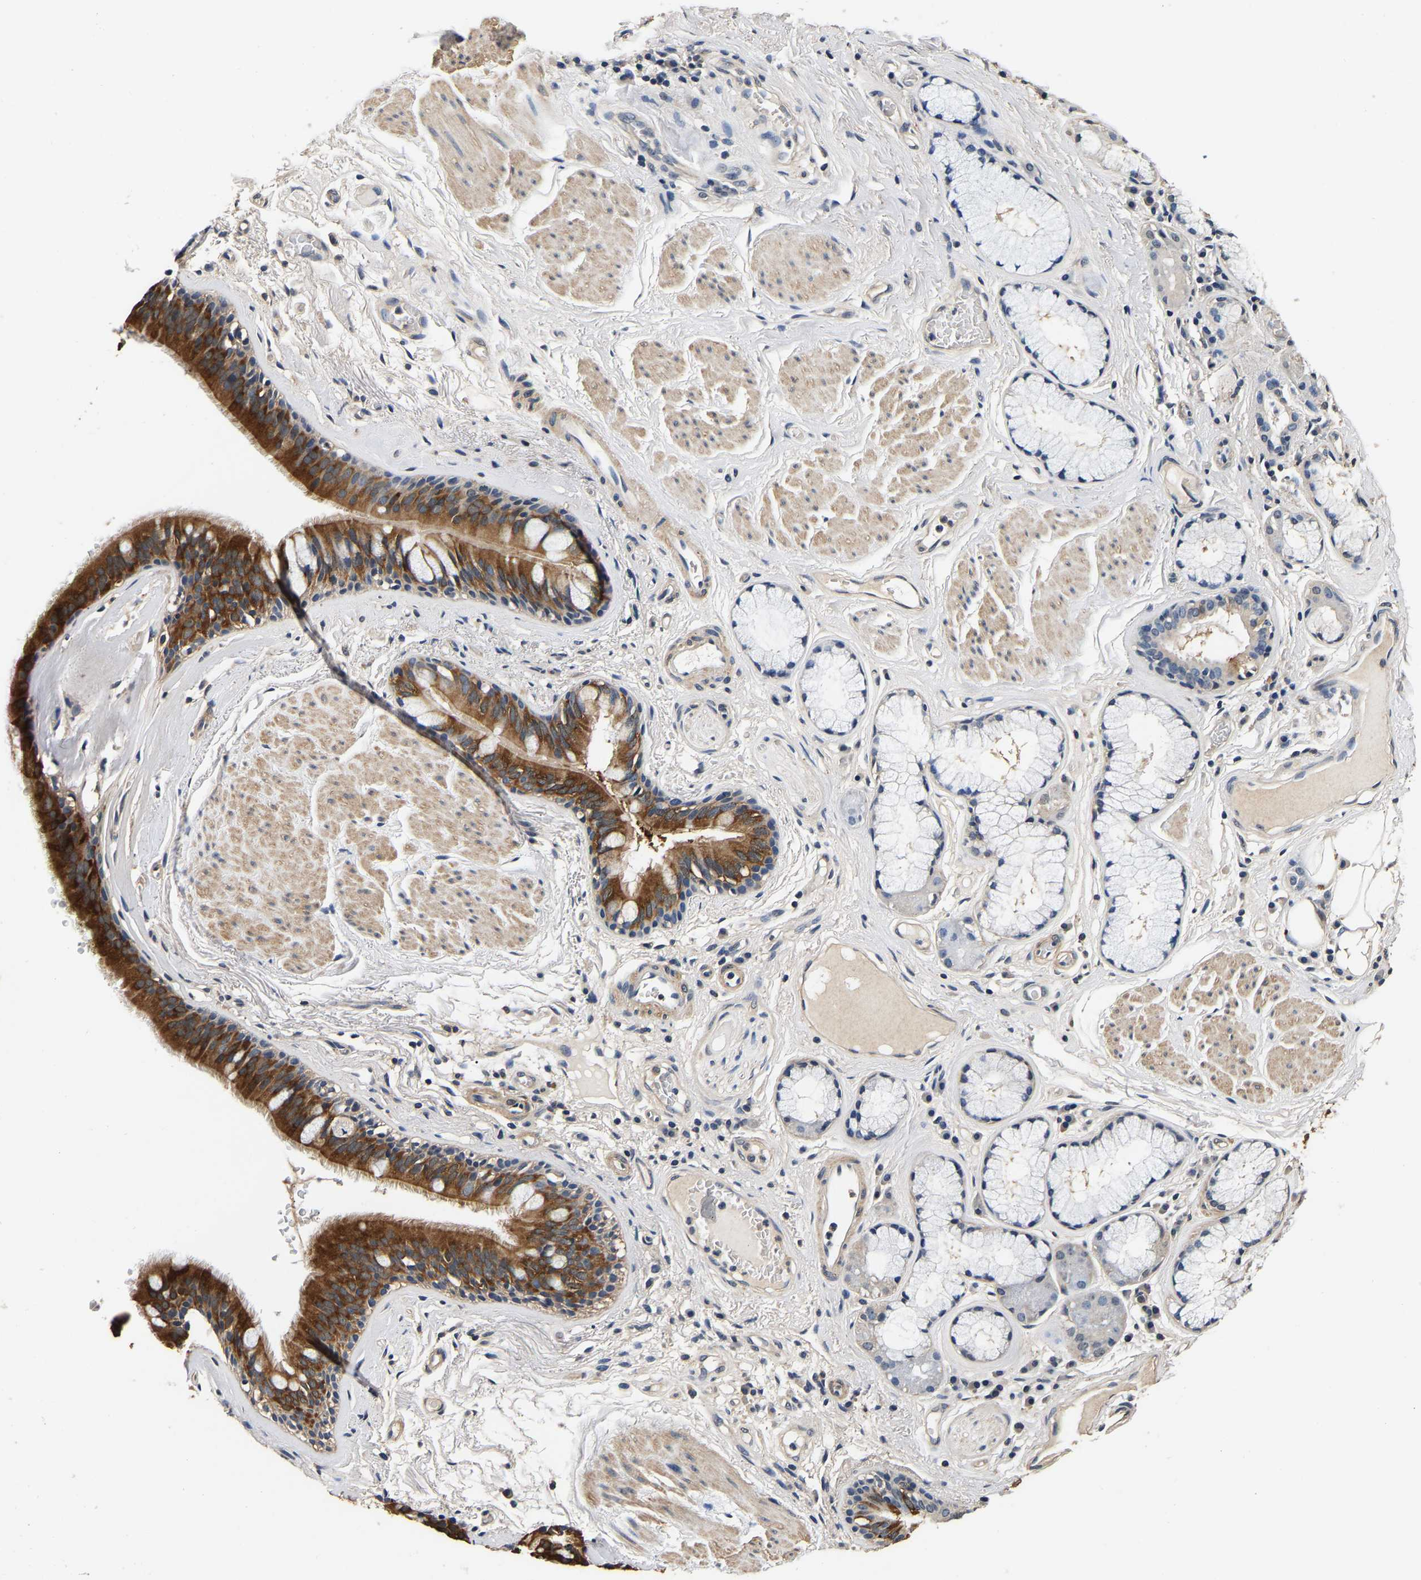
{"staining": {"intensity": "strong", "quantity": "25%-75%", "location": "cytoplasmic/membranous"}, "tissue": "bronchus", "cell_type": "Respiratory epithelial cells", "image_type": "normal", "snomed": [{"axis": "morphology", "description": "Normal tissue, NOS"}, {"axis": "topography", "description": "Cartilage tissue"}], "caption": "Bronchus was stained to show a protein in brown. There is high levels of strong cytoplasmic/membranous positivity in approximately 25%-75% of respiratory epithelial cells. Nuclei are stained in blue.", "gene": "RUVBL1", "patient": {"sex": "female", "age": 63}}